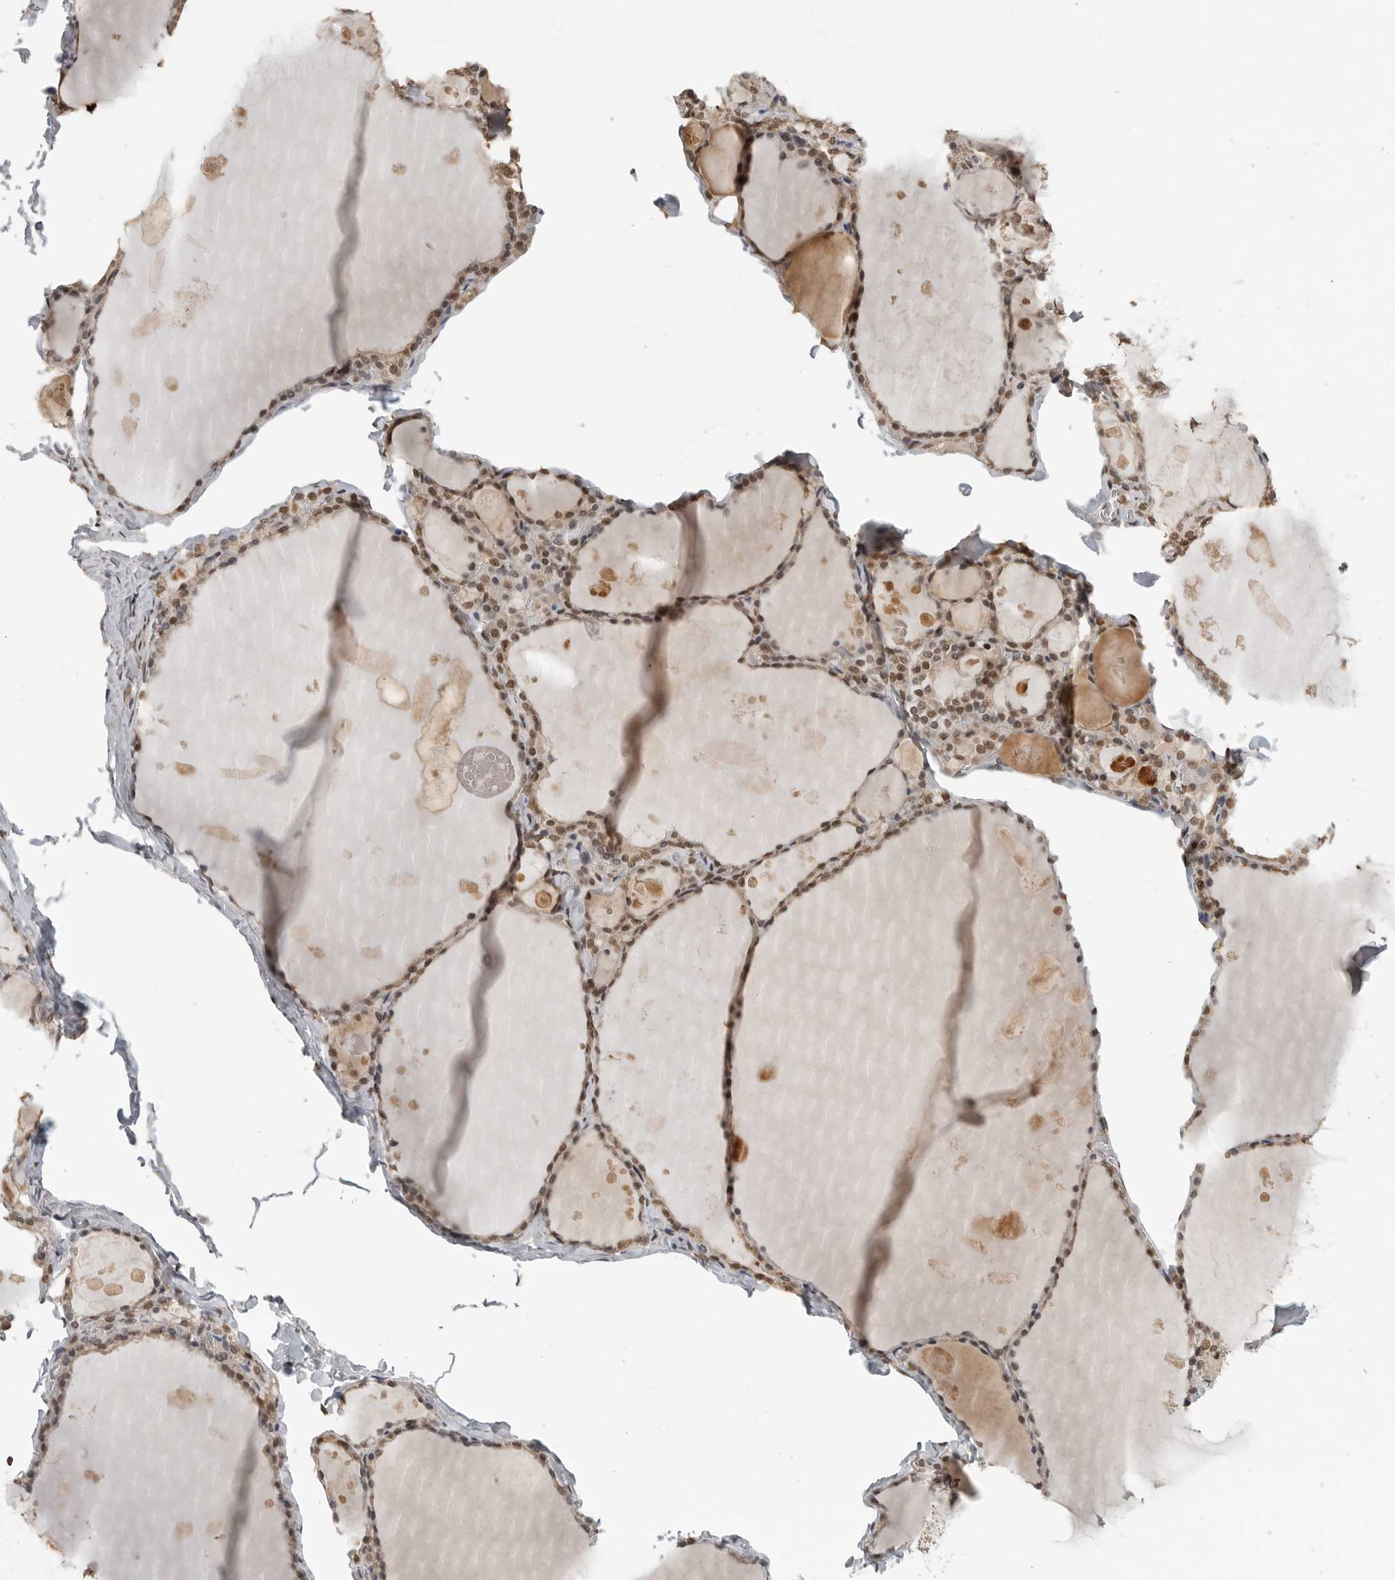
{"staining": {"intensity": "moderate", "quantity": ">75%", "location": "nuclear"}, "tissue": "thyroid gland", "cell_type": "Glandular cells", "image_type": "normal", "snomed": [{"axis": "morphology", "description": "Normal tissue, NOS"}, {"axis": "topography", "description": "Thyroid gland"}], "caption": "Immunohistochemical staining of unremarkable thyroid gland exhibits moderate nuclear protein positivity in about >75% of glandular cells. The protein of interest is stained brown, and the nuclei are stained in blue (DAB IHC with brightfield microscopy, high magnification).", "gene": "CLOCK", "patient": {"sex": "male", "age": 56}}